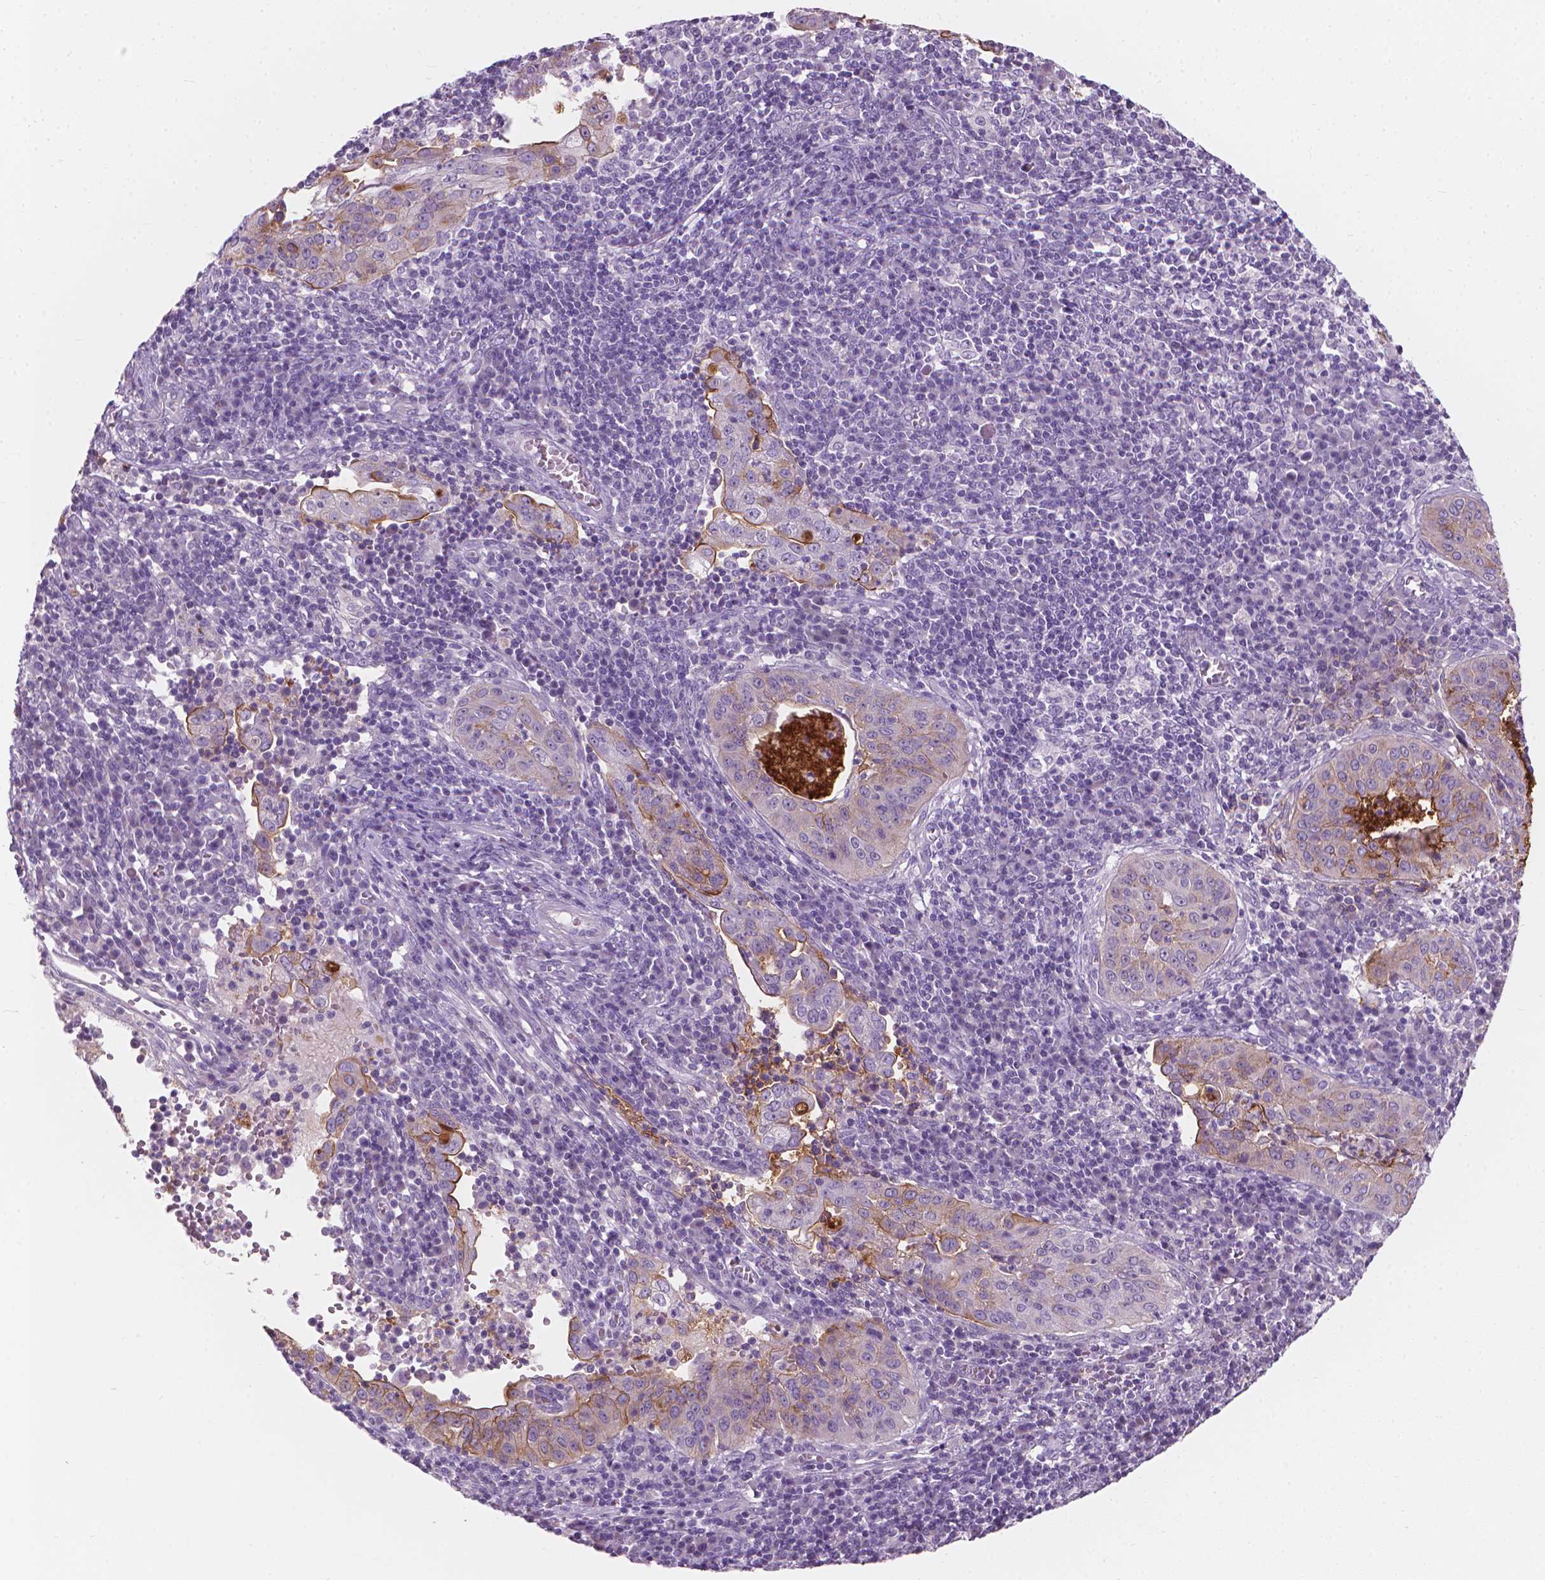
{"staining": {"intensity": "moderate", "quantity": "<25%", "location": "cytoplasmic/membranous"}, "tissue": "cervical cancer", "cell_type": "Tumor cells", "image_type": "cancer", "snomed": [{"axis": "morphology", "description": "Squamous cell carcinoma, NOS"}, {"axis": "topography", "description": "Cervix"}], "caption": "IHC image of neoplastic tissue: human cervical cancer stained using immunohistochemistry (IHC) exhibits low levels of moderate protein expression localized specifically in the cytoplasmic/membranous of tumor cells, appearing as a cytoplasmic/membranous brown color.", "gene": "GPRC5A", "patient": {"sex": "female", "age": 39}}